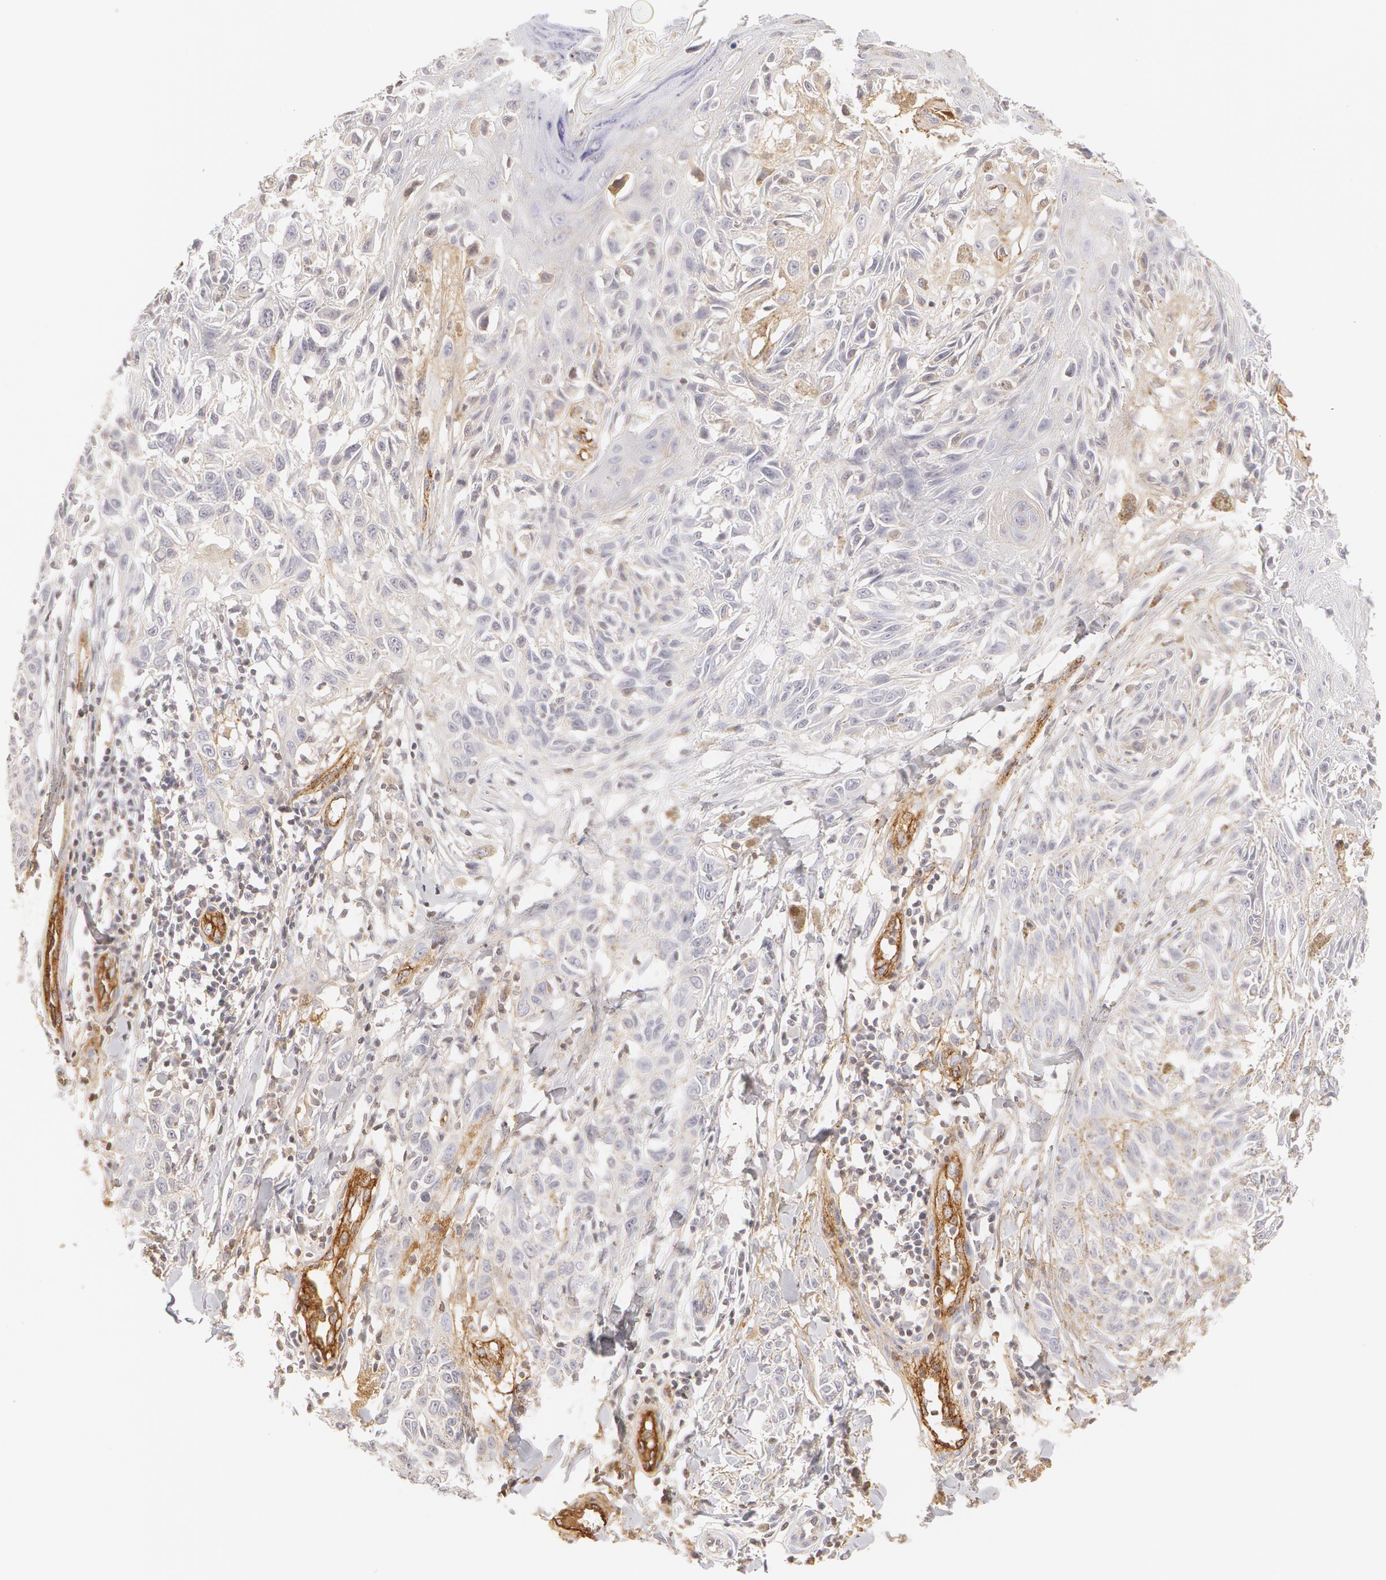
{"staining": {"intensity": "negative", "quantity": "none", "location": "none"}, "tissue": "melanoma", "cell_type": "Tumor cells", "image_type": "cancer", "snomed": [{"axis": "morphology", "description": "Malignant melanoma, NOS"}, {"axis": "topography", "description": "Skin"}], "caption": "Tumor cells are negative for protein expression in human melanoma.", "gene": "VWF", "patient": {"sex": "female", "age": 77}}